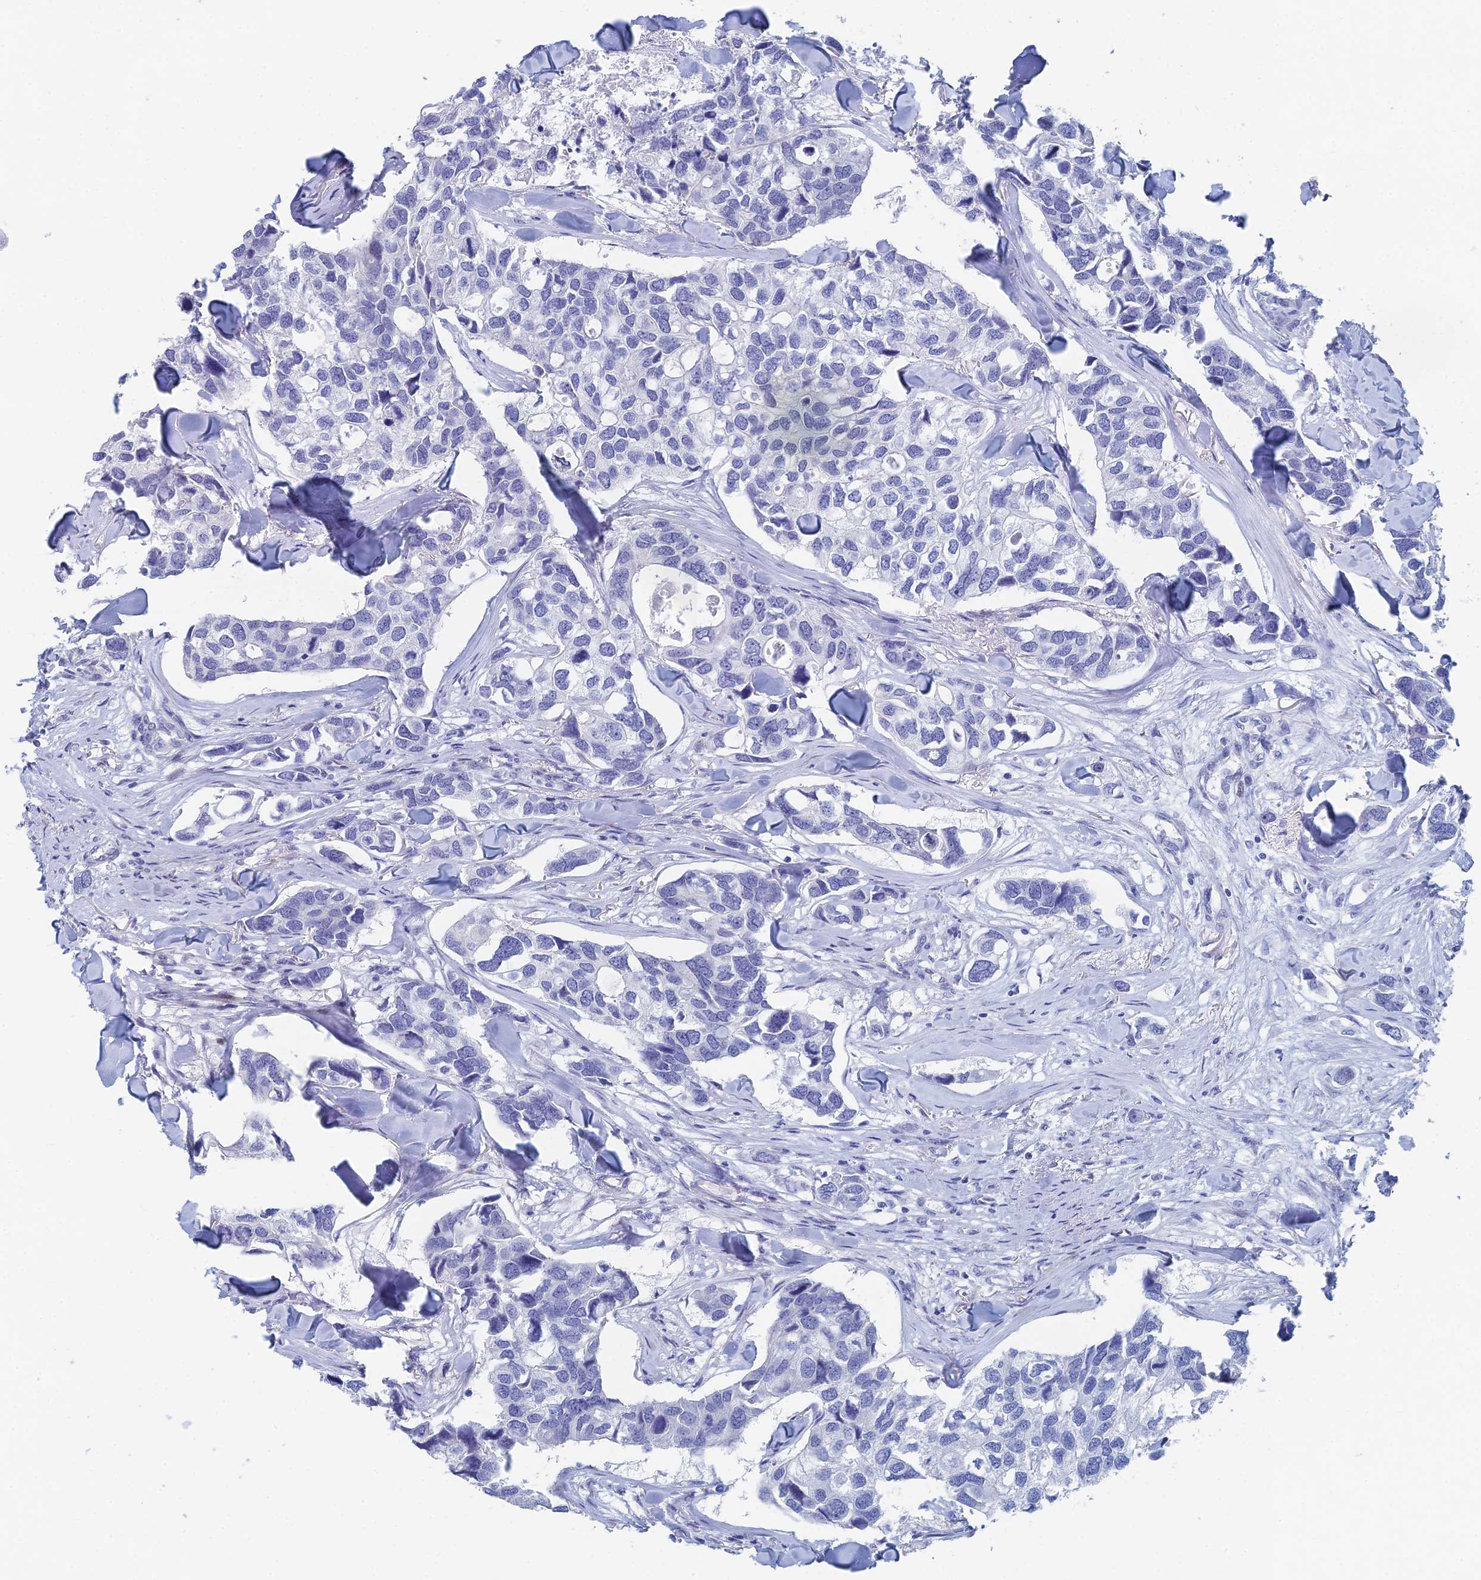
{"staining": {"intensity": "negative", "quantity": "none", "location": "none"}, "tissue": "breast cancer", "cell_type": "Tumor cells", "image_type": "cancer", "snomed": [{"axis": "morphology", "description": "Duct carcinoma"}, {"axis": "topography", "description": "Breast"}], "caption": "Protein analysis of invasive ductal carcinoma (breast) reveals no significant staining in tumor cells.", "gene": "DRGX", "patient": {"sex": "female", "age": 83}}